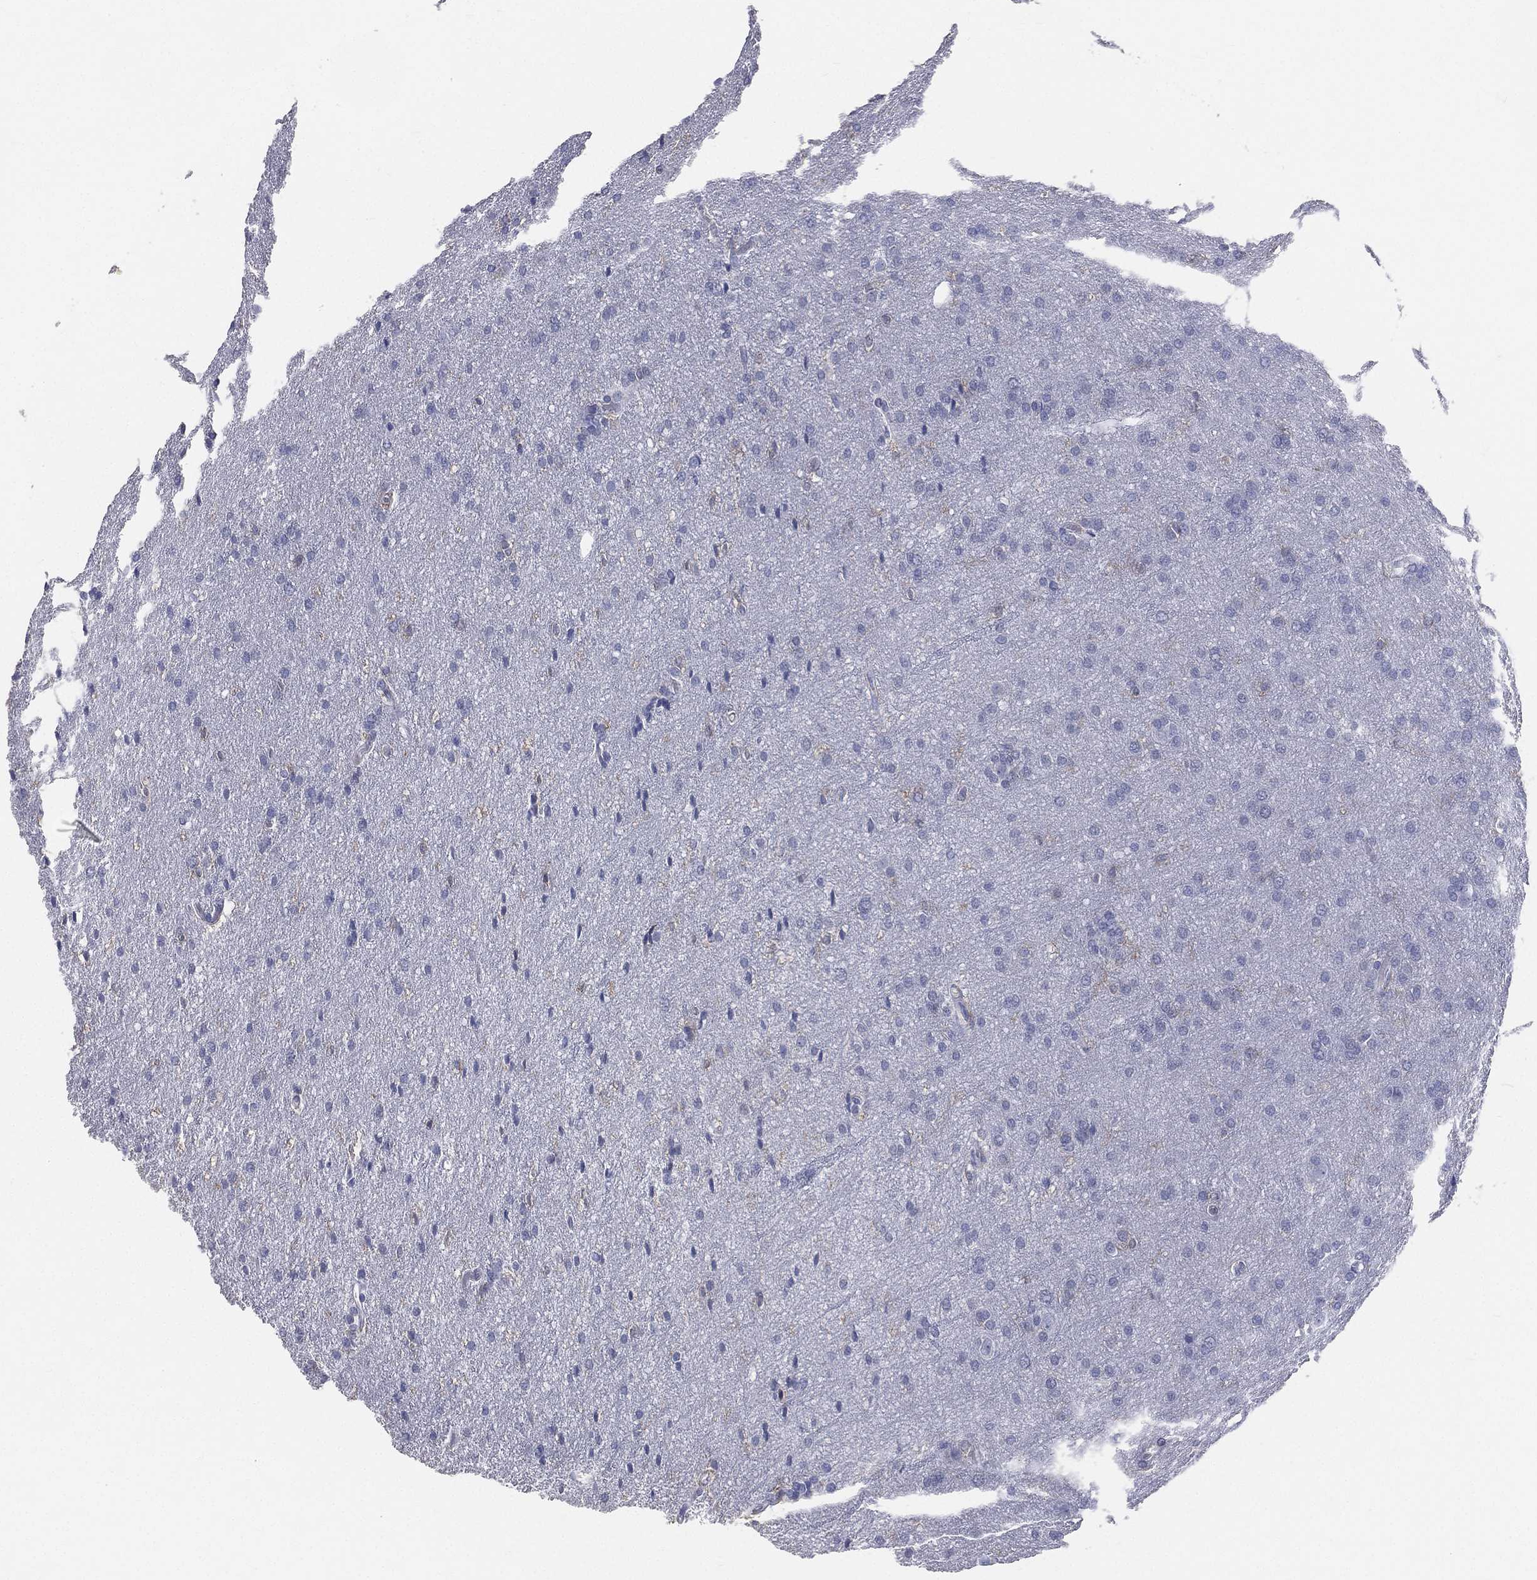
{"staining": {"intensity": "negative", "quantity": "none", "location": "none"}, "tissue": "glioma", "cell_type": "Tumor cells", "image_type": "cancer", "snomed": [{"axis": "morphology", "description": "Glioma, malignant, Low grade"}, {"axis": "topography", "description": "Brain"}], "caption": "Tumor cells are negative for brown protein staining in malignant low-grade glioma. (DAB (3,3'-diaminobenzidine) immunohistochemistry (IHC) visualized using brightfield microscopy, high magnification).", "gene": "CD33", "patient": {"sex": "female", "age": 32}}